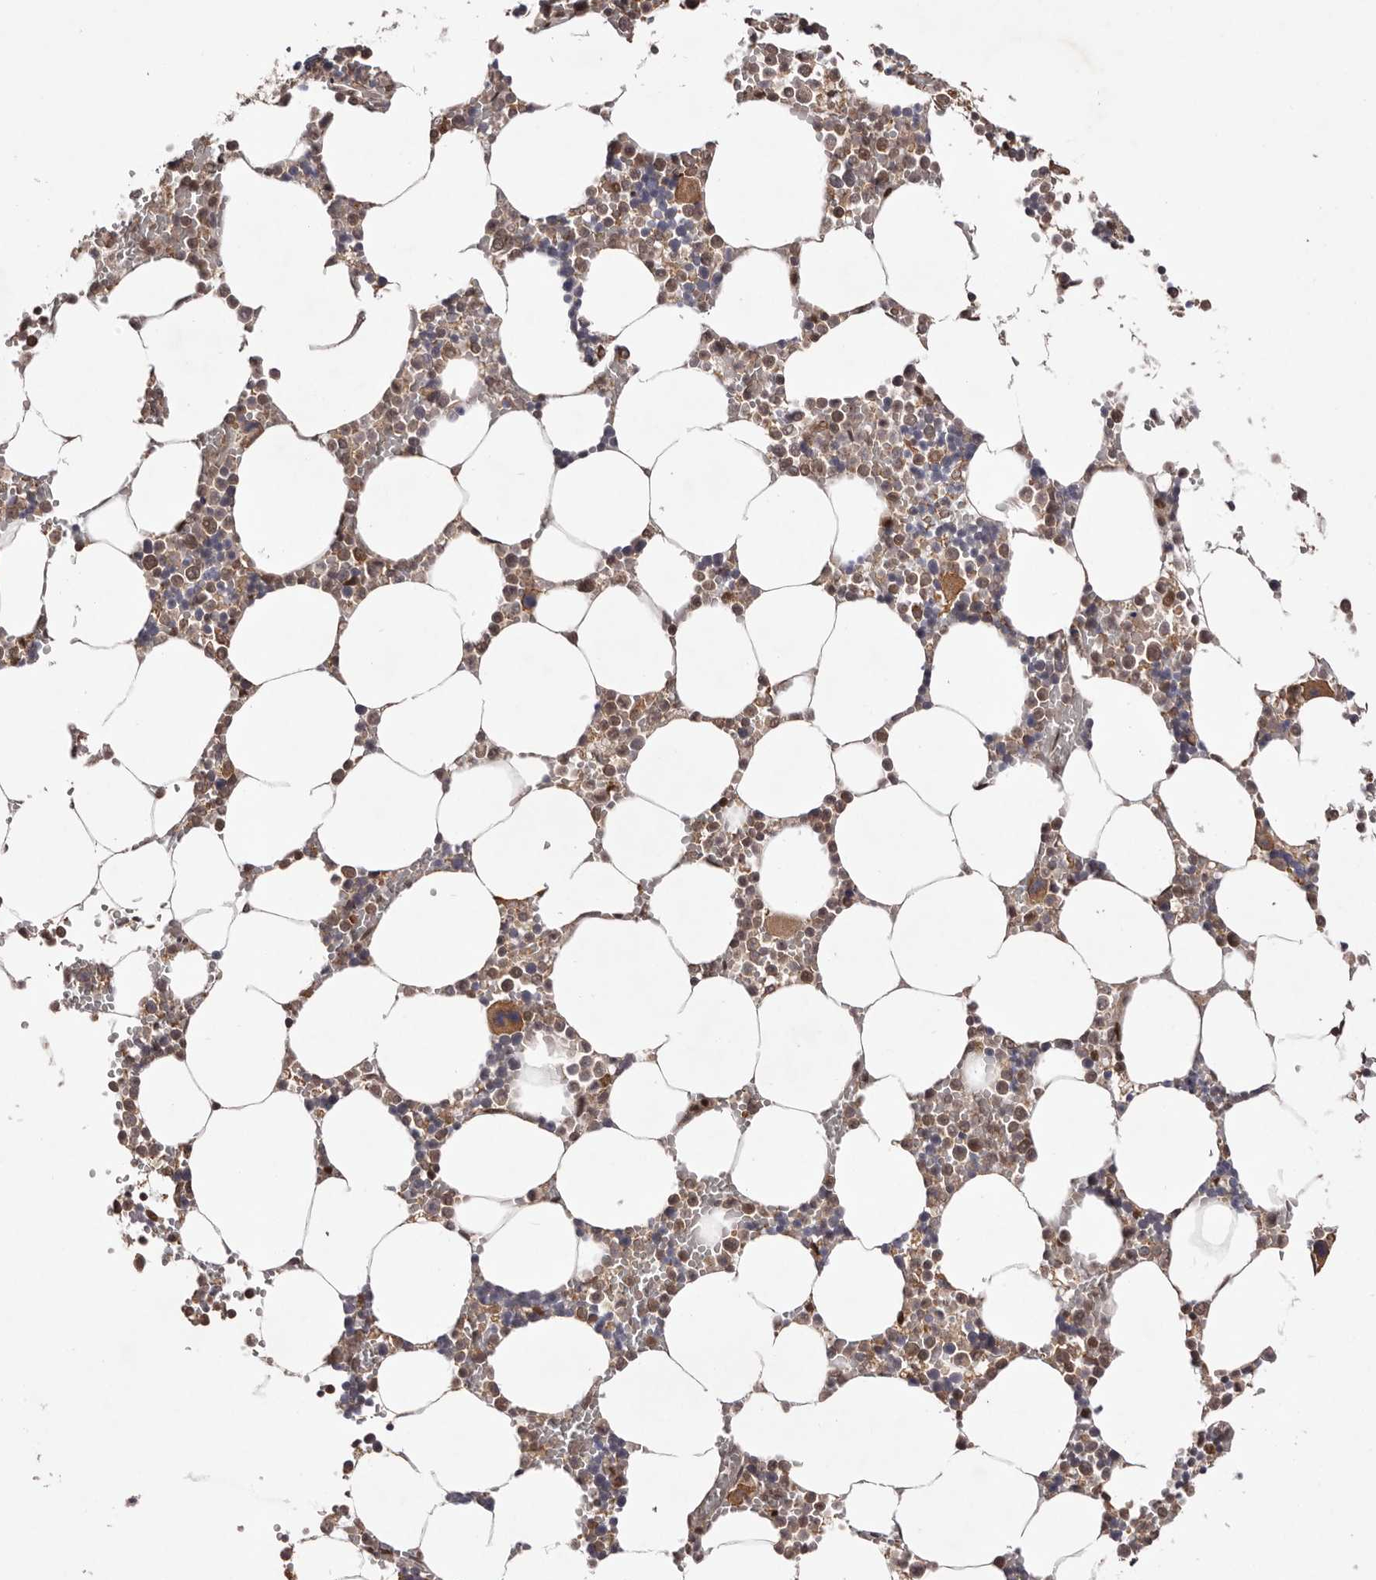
{"staining": {"intensity": "moderate", "quantity": "25%-75%", "location": "cytoplasmic/membranous,nuclear"}, "tissue": "bone marrow", "cell_type": "Hematopoietic cells", "image_type": "normal", "snomed": [{"axis": "morphology", "description": "Normal tissue, NOS"}, {"axis": "topography", "description": "Bone marrow"}], "caption": "Bone marrow stained for a protein (brown) demonstrates moderate cytoplasmic/membranous,nuclear positive expression in about 25%-75% of hematopoietic cells.", "gene": "FBXO5", "patient": {"sex": "male", "age": 70}}